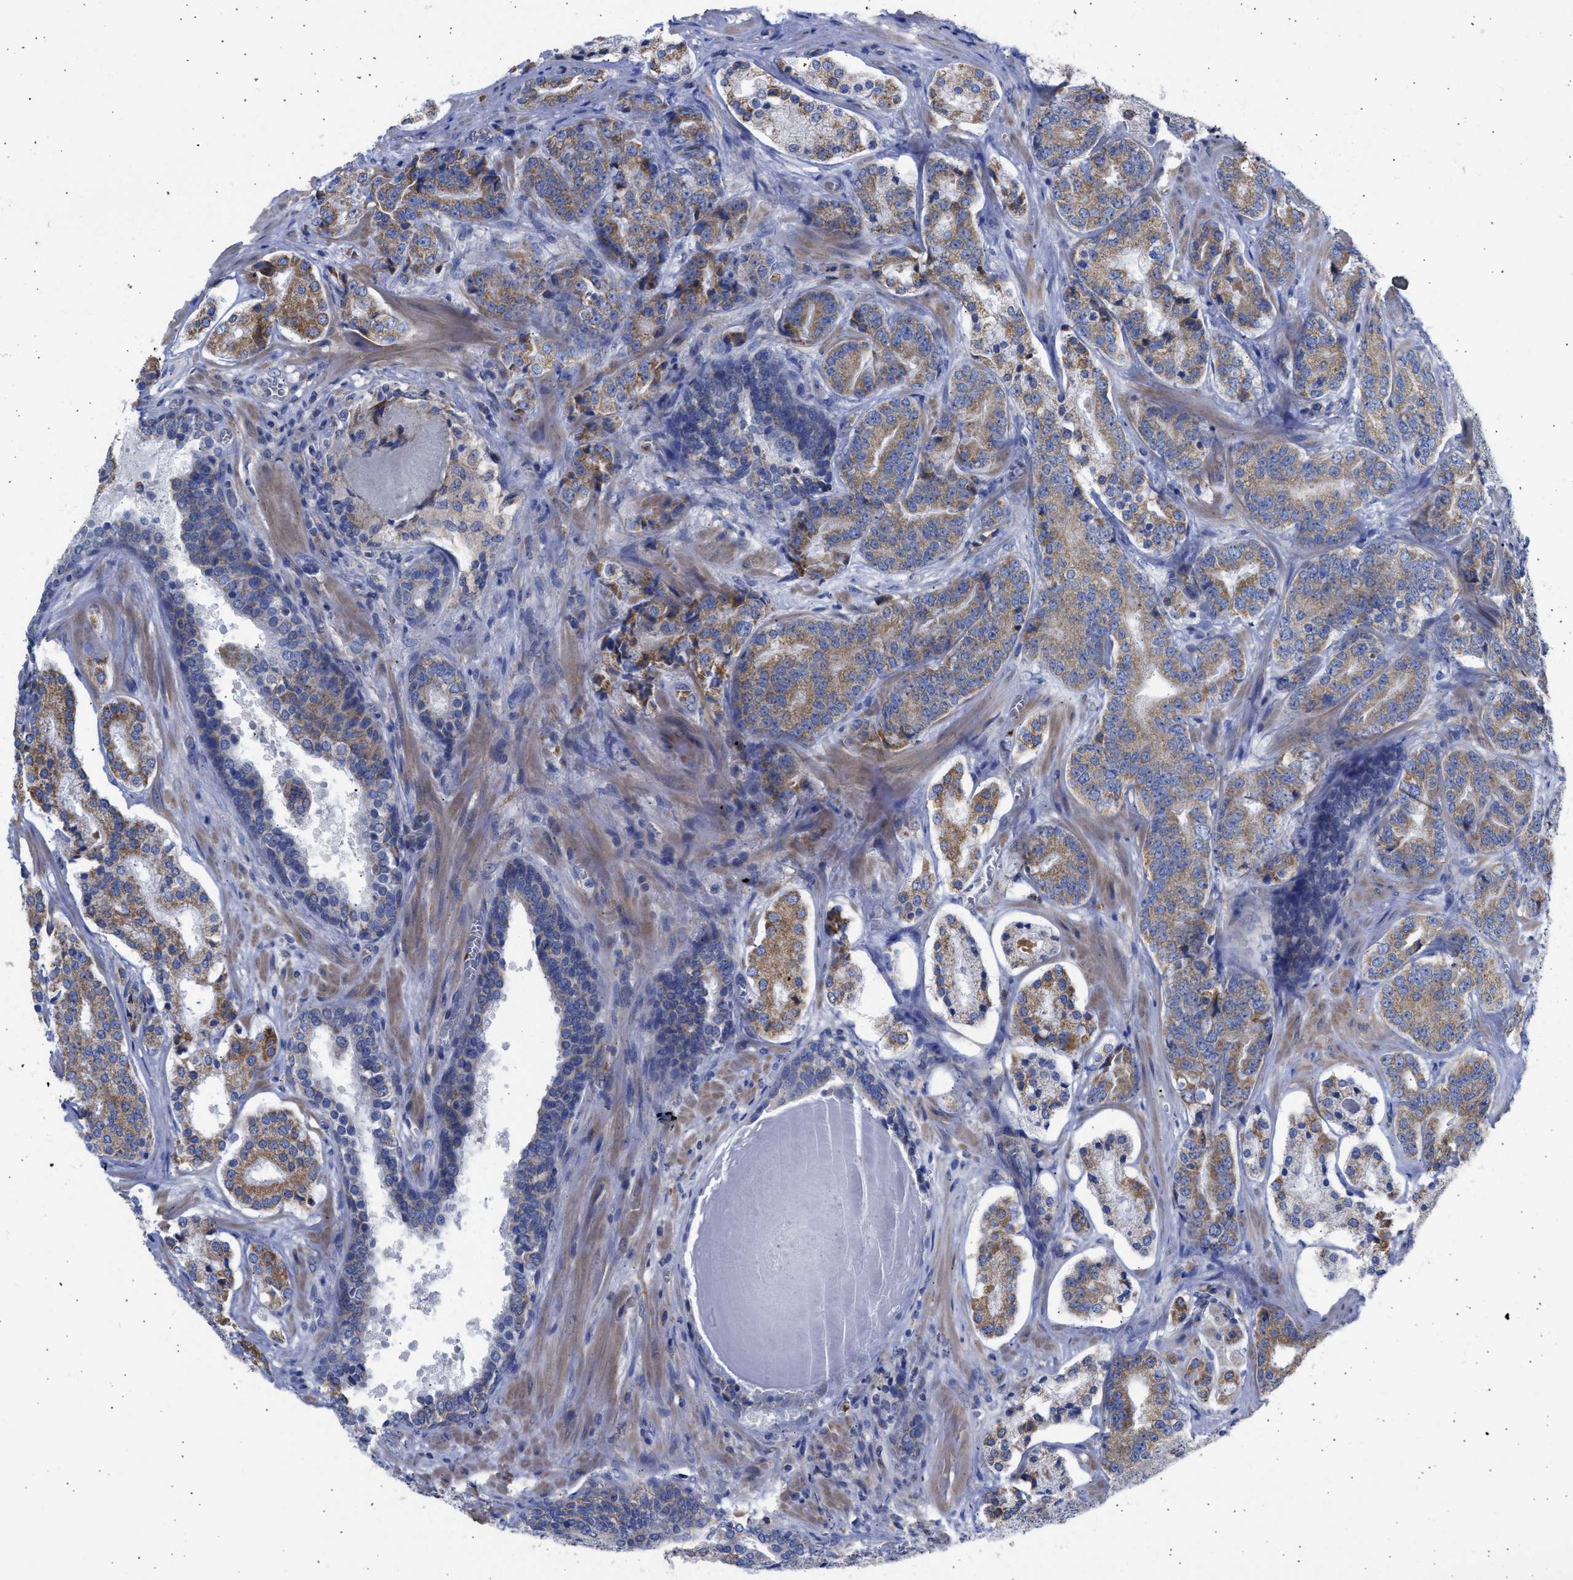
{"staining": {"intensity": "moderate", "quantity": "25%-75%", "location": "cytoplasmic/membranous"}, "tissue": "prostate cancer", "cell_type": "Tumor cells", "image_type": "cancer", "snomed": [{"axis": "morphology", "description": "Adenocarcinoma, High grade"}, {"axis": "topography", "description": "Prostate"}], "caption": "Immunohistochemistry (IHC) staining of prostate cancer (adenocarcinoma (high-grade)), which reveals medium levels of moderate cytoplasmic/membranous positivity in approximately 25%-75% of tumor cells indicating moderate cytoplasmic/membranous protein staining. The staining was performed using DAB (3,3'-diaminobenzidine) (brown) for protein detection and nuclei were counterstained in hematoxylin (blue).", "gene": "BTG3", "patient": {"sex": "male", "age": 60}}